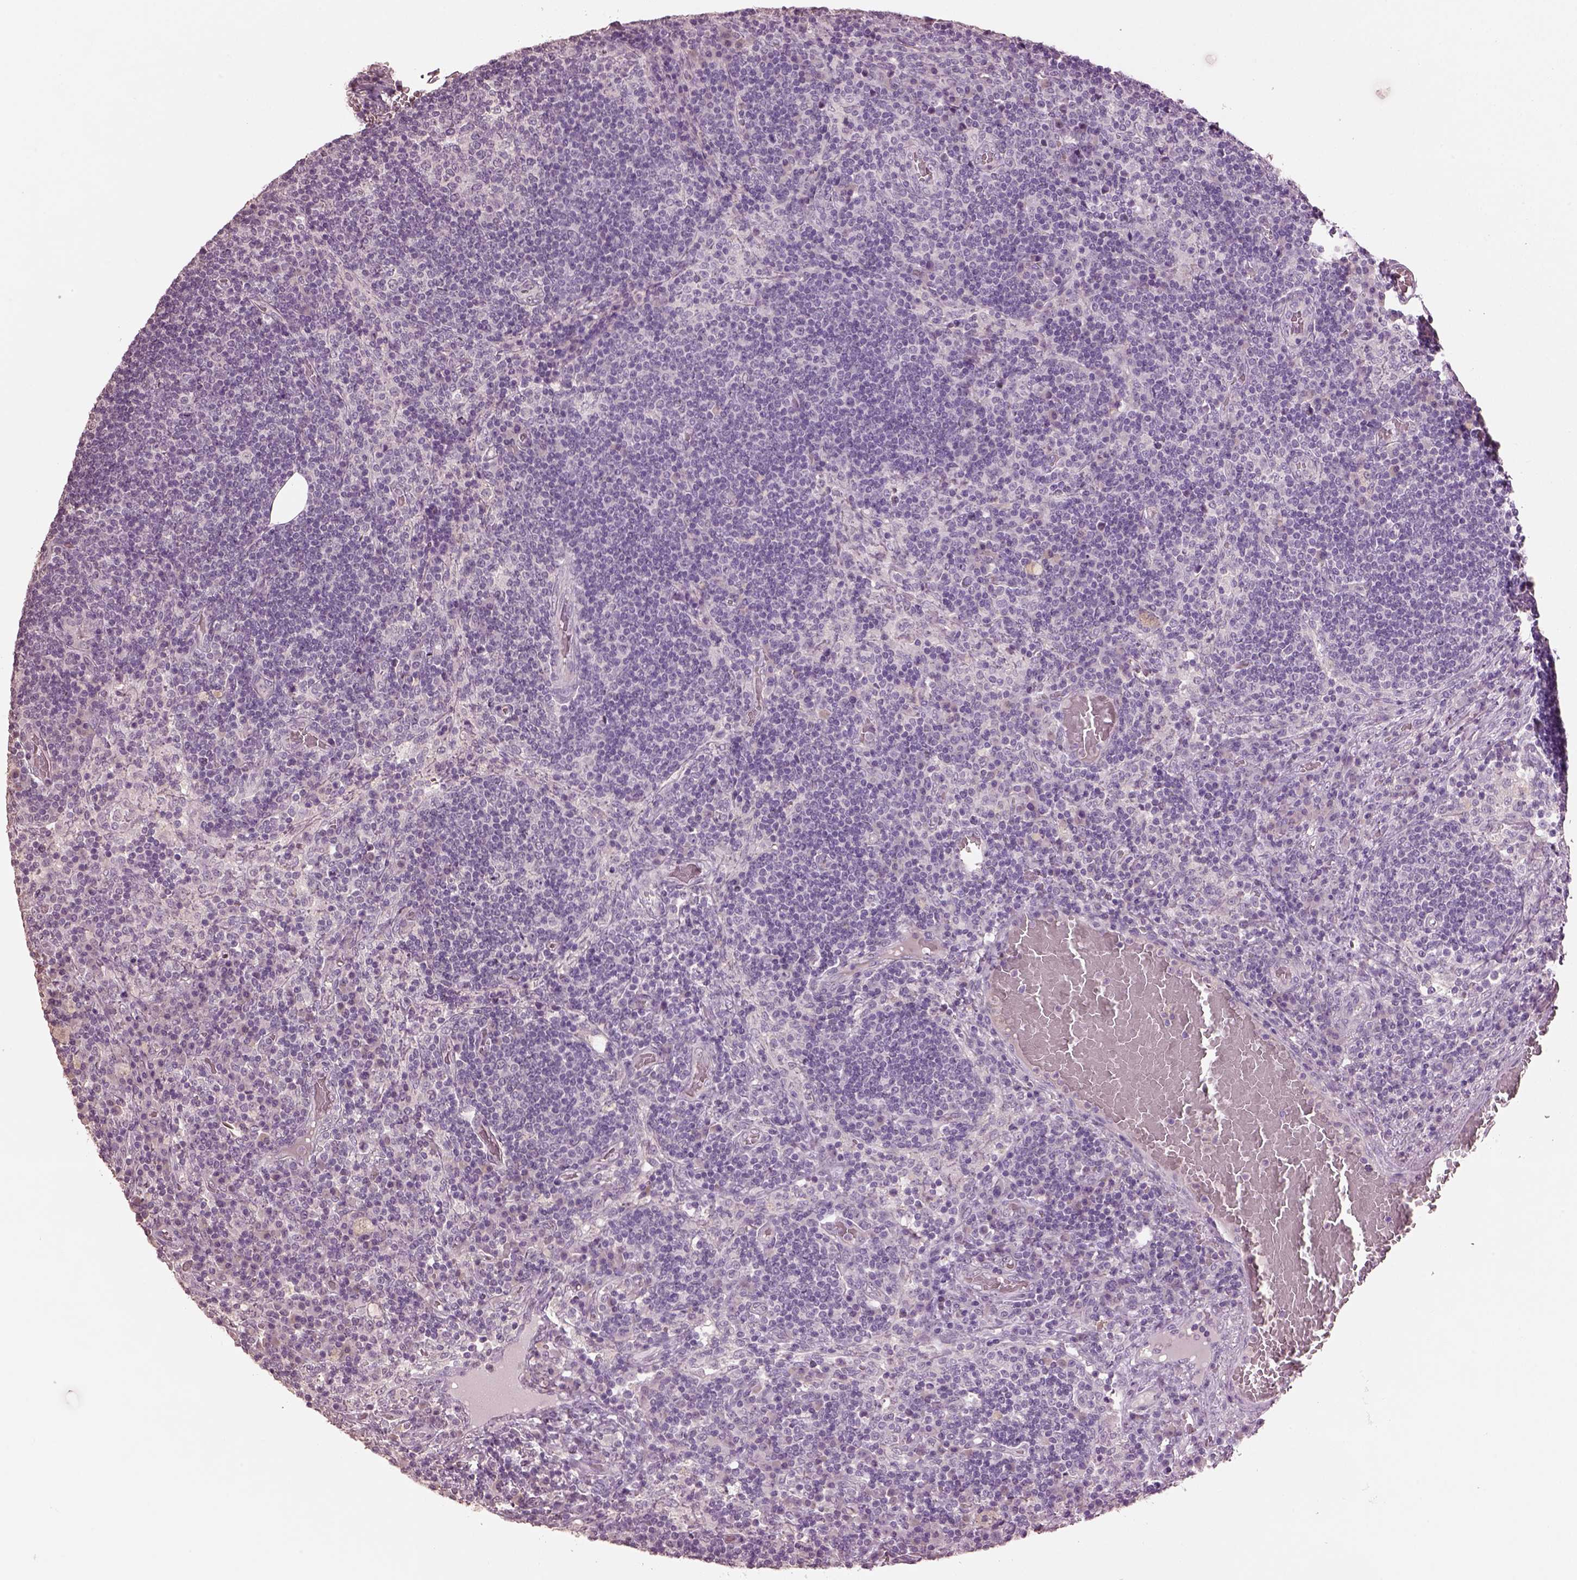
{"staining": {"intensity": "negative", "quantity": "none", "location": "none"}, "tissue": "lymph node", "cell_type": "Germinal center cells", "image_type": "normal", "snomed": [{"axis": "morphology", "description": "Normal tissue, NOS"}, {"axis": "topography", "description": "Lymph node"}], "caption": "The immunohistochemistry (IHC) histopathology image has no significant positivity in germinal center cells of lymph node.", "gene": "KCNIP3", "patient": {"sex": "male", "age": 63}}